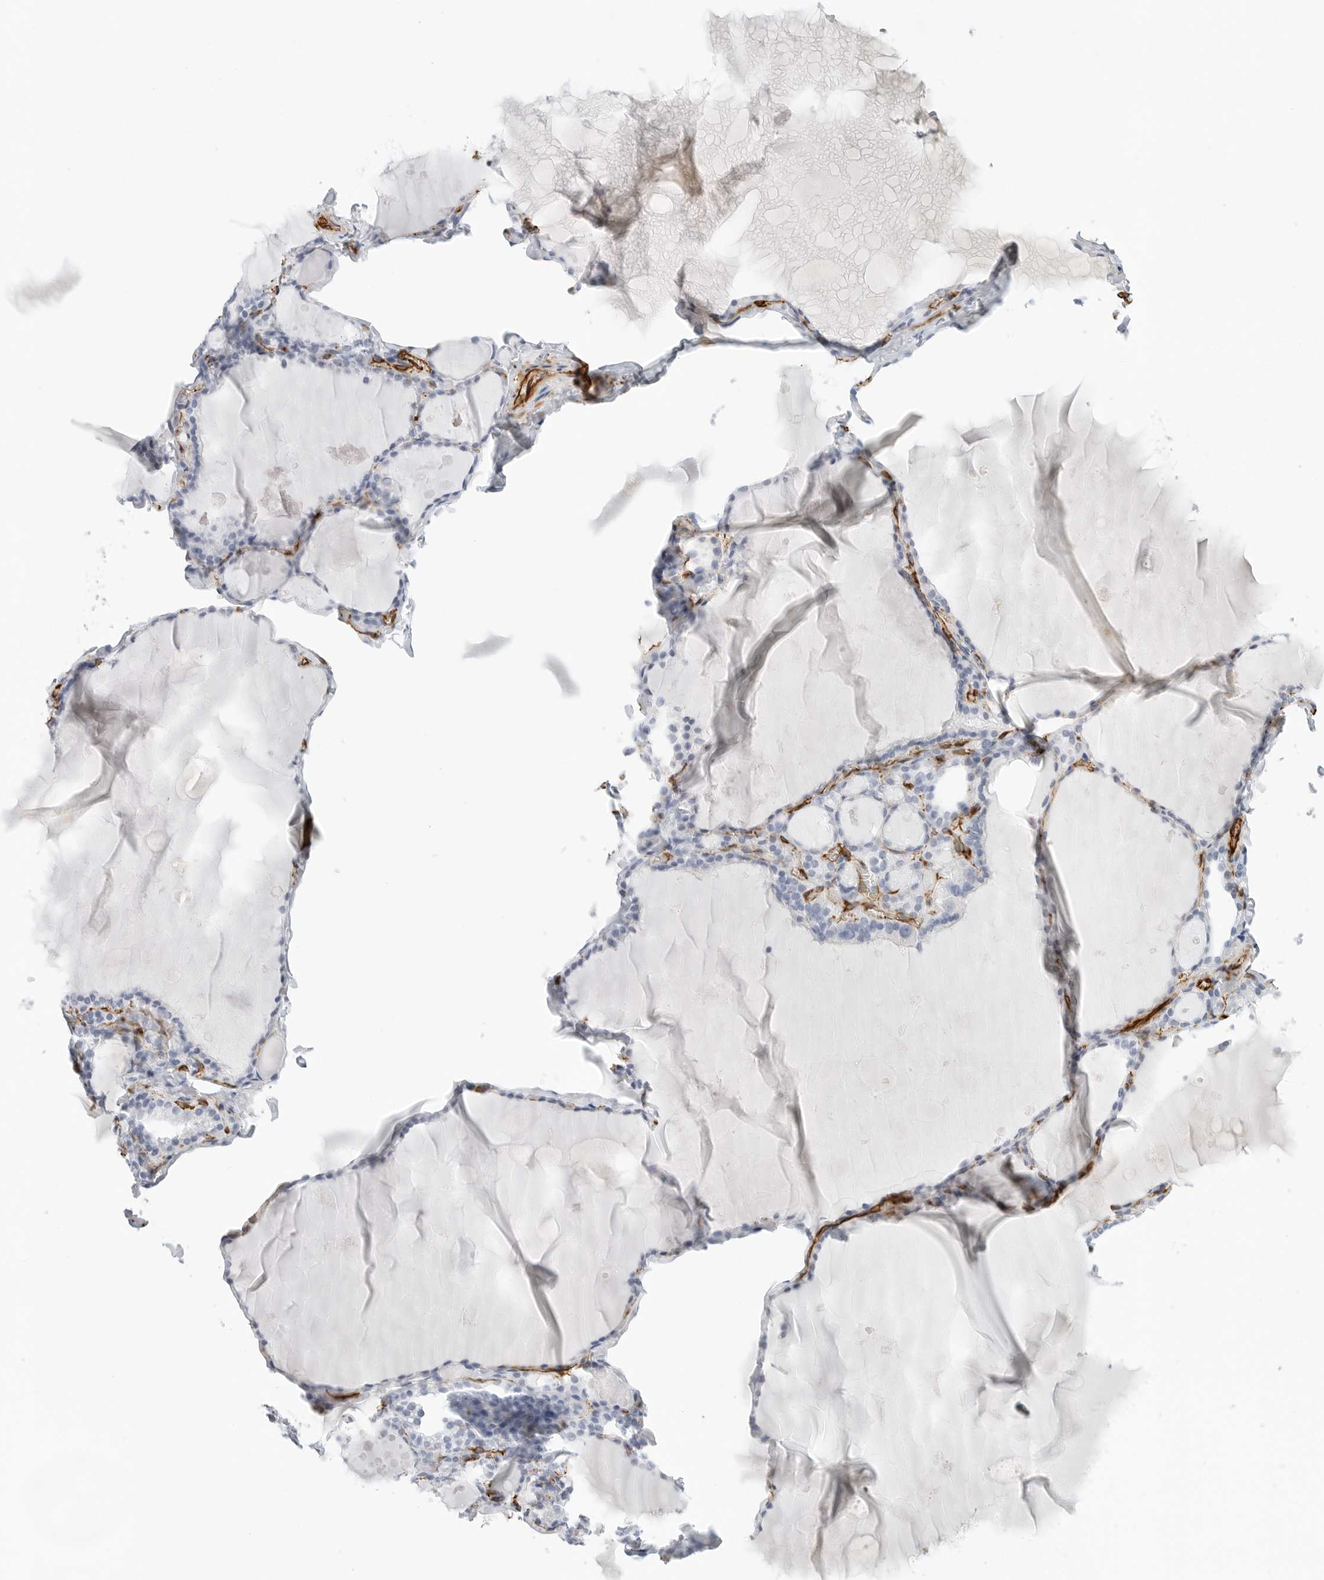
{"staining": {"intensity": "negative", "quantity": "none", "location": "none"}, "tissue": "thyroid gland", "cell_type": "Glandular cells", "image_type": "normal", "snomed": [{"axis": "morphology", "description": "Normal tissue, NOS"}, {"axis": "topography", "description": "Thyroid gland"}], "caption": "Glandular cells show no significant protein staining in unremarkable thyroid gland. (DAB immunohistochemistry, high magnification).", "gene": "NES", "patient": {"sex": "male", "age": 56}}